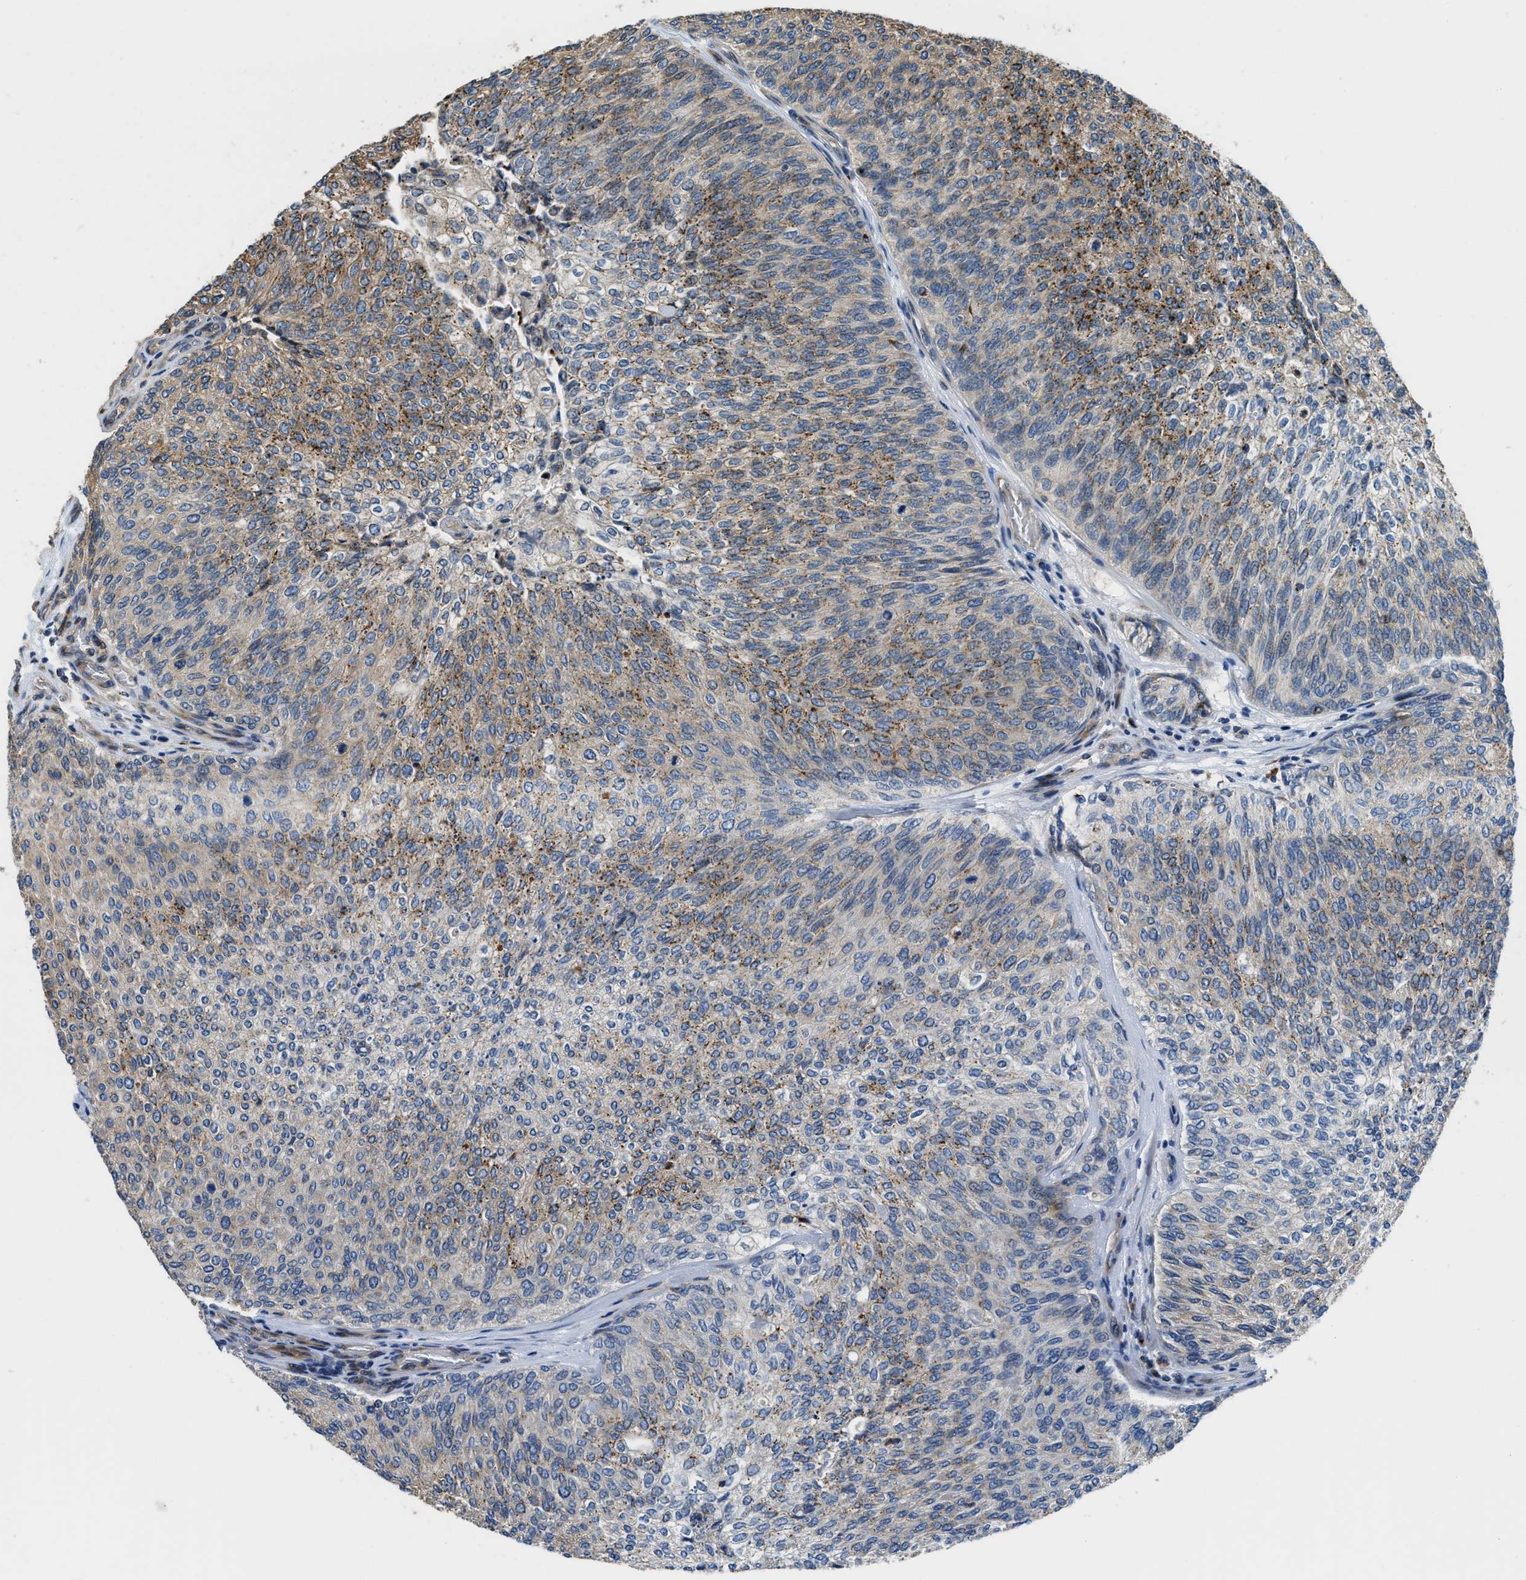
{"staining": {"intensity": "moderate", "quantity": "25%-75%", "location": "cytoplasmic/membranous"}, "tissue": "urothelial cancer", "cell_type": "Tumor cells", "image_type": "cancer", "snomed": [{"axis": "morphology", "description": "Urothelial carcinoma, Low grade"}, {"axis": "topography", "description": "Urinary bladder"}], "caption": "Brown immunohistochemical staining in urothelial cancer shows moderate cytoplasmic/membranous staining in about 25%-75% of tumor cells. (IHC, brightfield microscopy, high magnification).", "gene": "FUT8", "patient": {"sex": "female", "age": 79}}